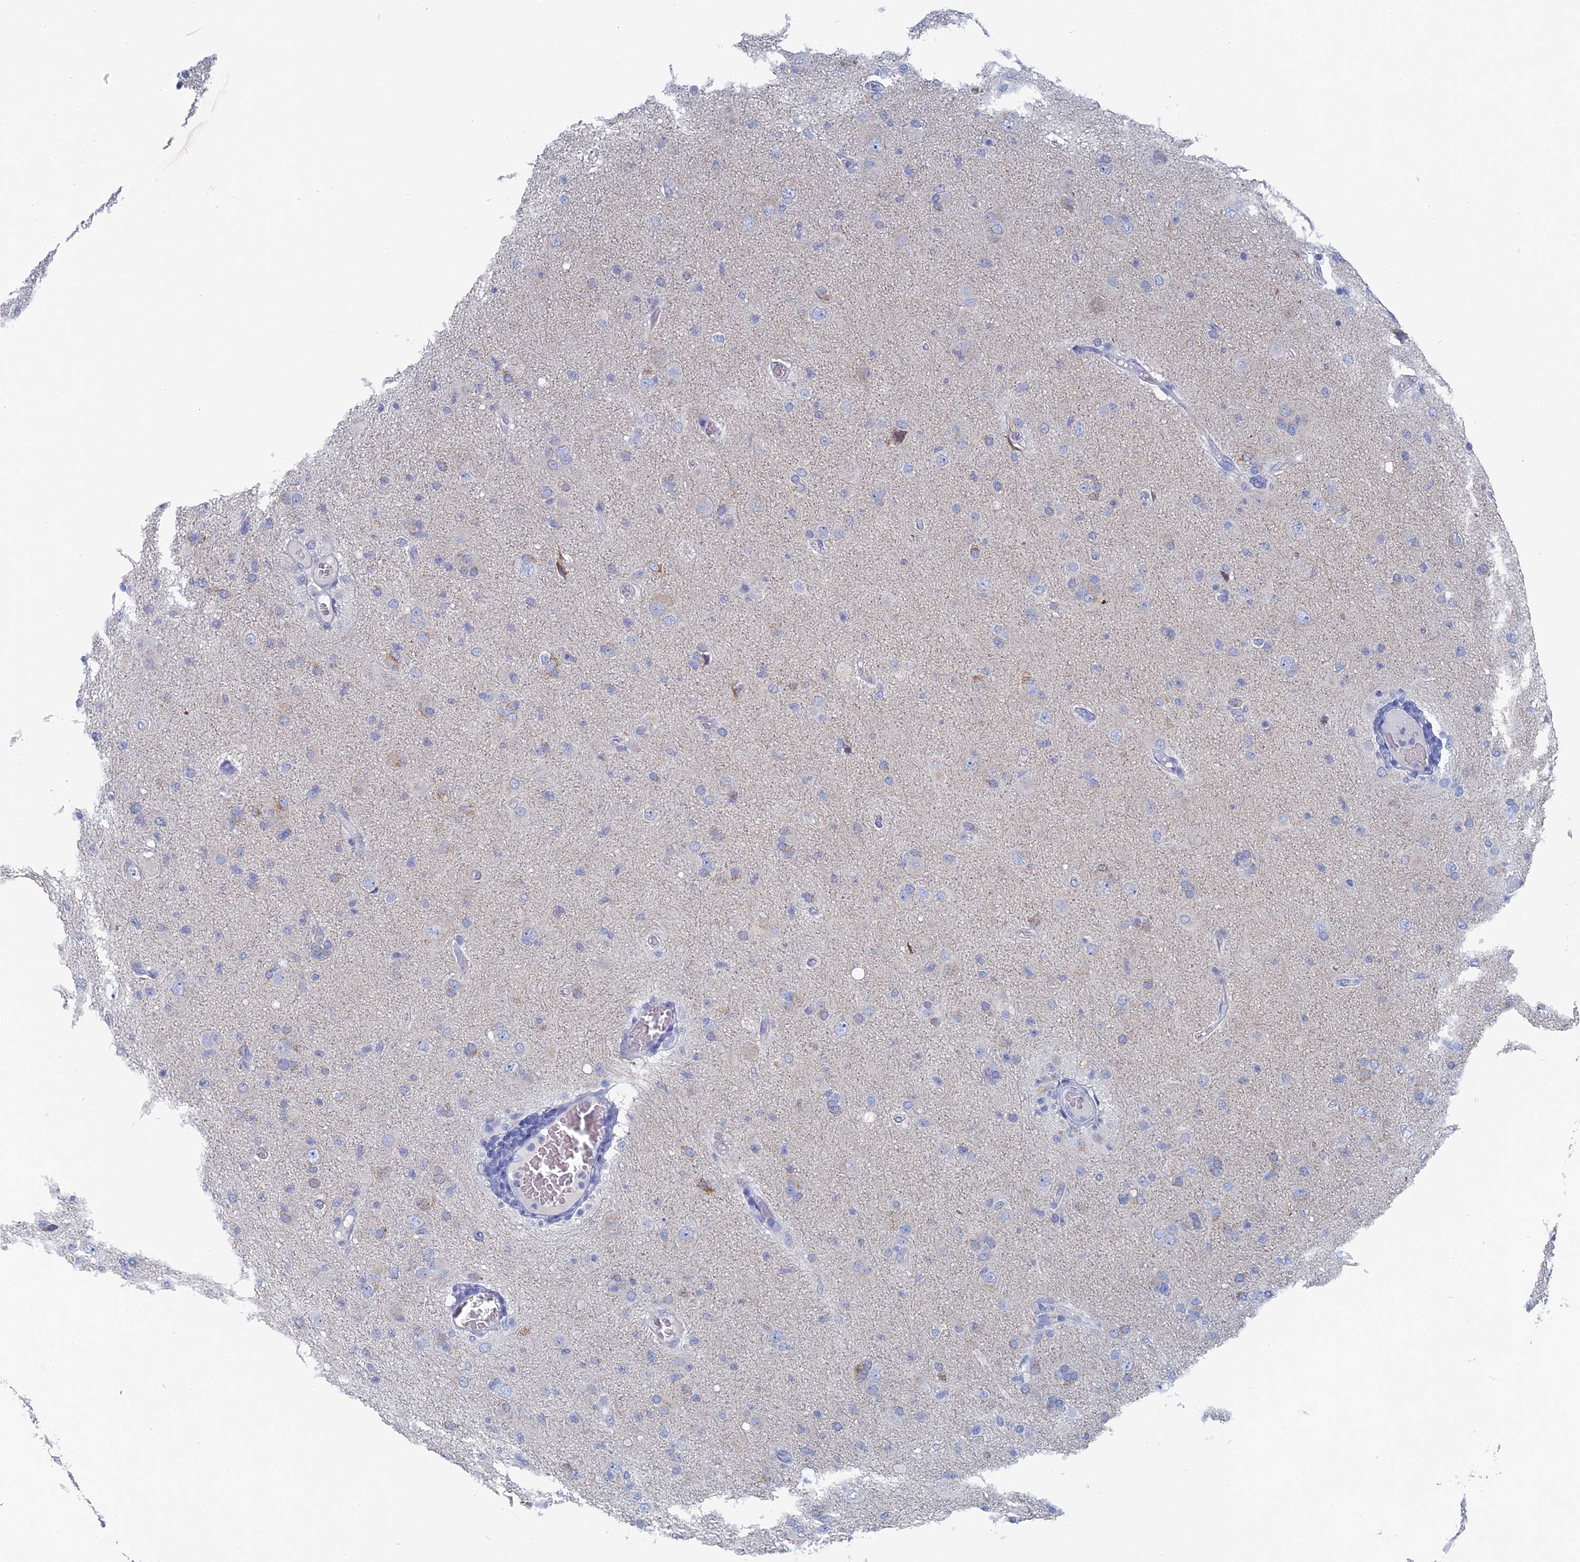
{"staining": {"intensity": "negative", "quantity": "none", "location": "none"}, "tissue": "glioma", "cell_type": "Tumor cells", "image_type": "cancer", "snomed": [{"axis": "morphology", "description": "Glioma, malignant, High grade"}, {"axis": "topography", "description": "Brain"}], "caption": "The histopathology image shows no significant staining in tumor cells of malignant high-grade glioma.", "gene": "HIGD1A", "patient": {"sex": "female", "age": 57}}